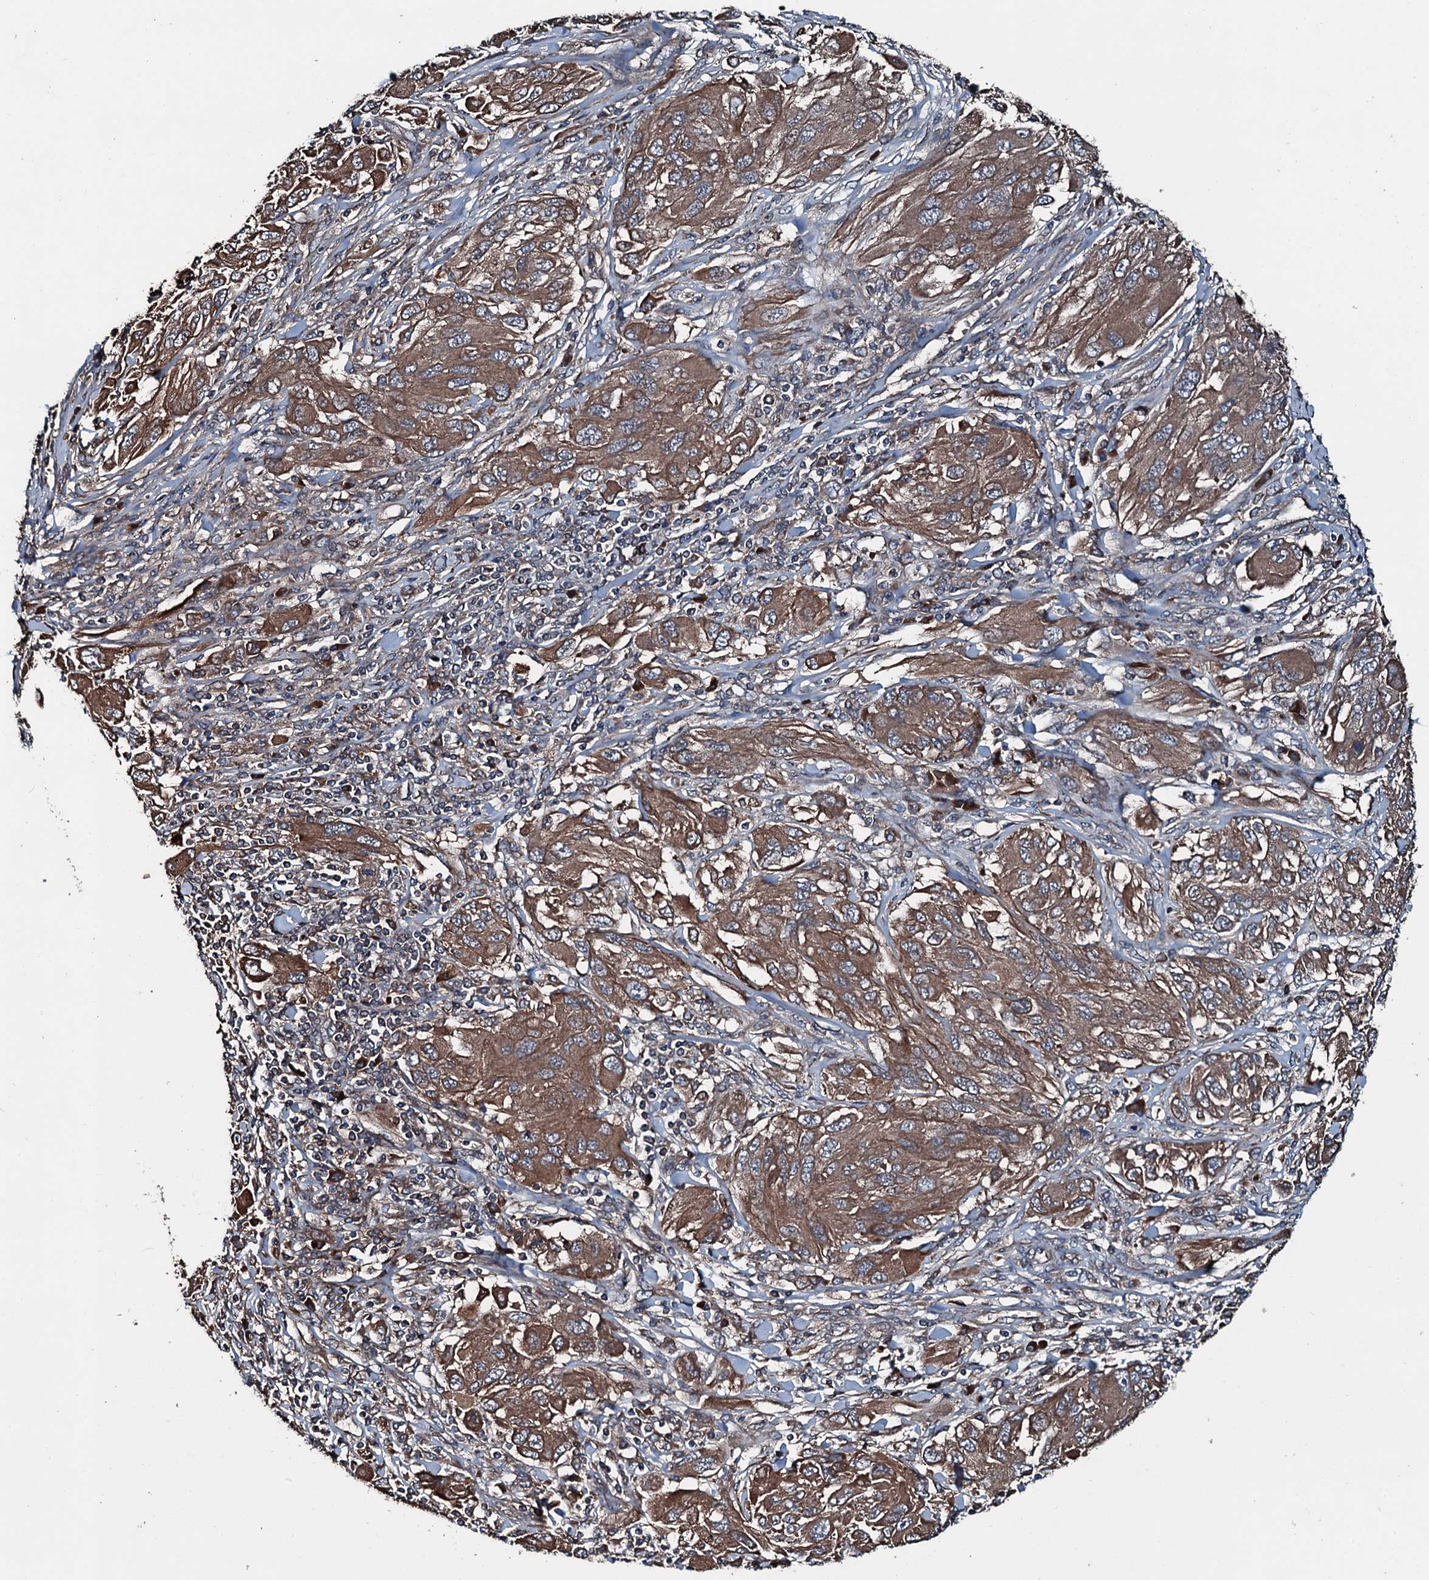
{"staining": {"intensity": "moderate", "quantity": ">75%", "location": "cytoplasmic/membranous"}, "tissue": "melanoma", "cell_type": "Tumor cells", "image_type": "cancer", "snomed": [{"axis": "morphology", "description": "Malignant melanoma, NOS"}, {"axis": "topography", "description": "Skin"}], "caption": "This is an image of immunohistochemistry (IHC) staining of melanoma, which shows moderate positivity in the cytoplasmic/membranous of tumor cells.", "gene": "AARS1", "patient": {"sex": "female", "age": 91}}